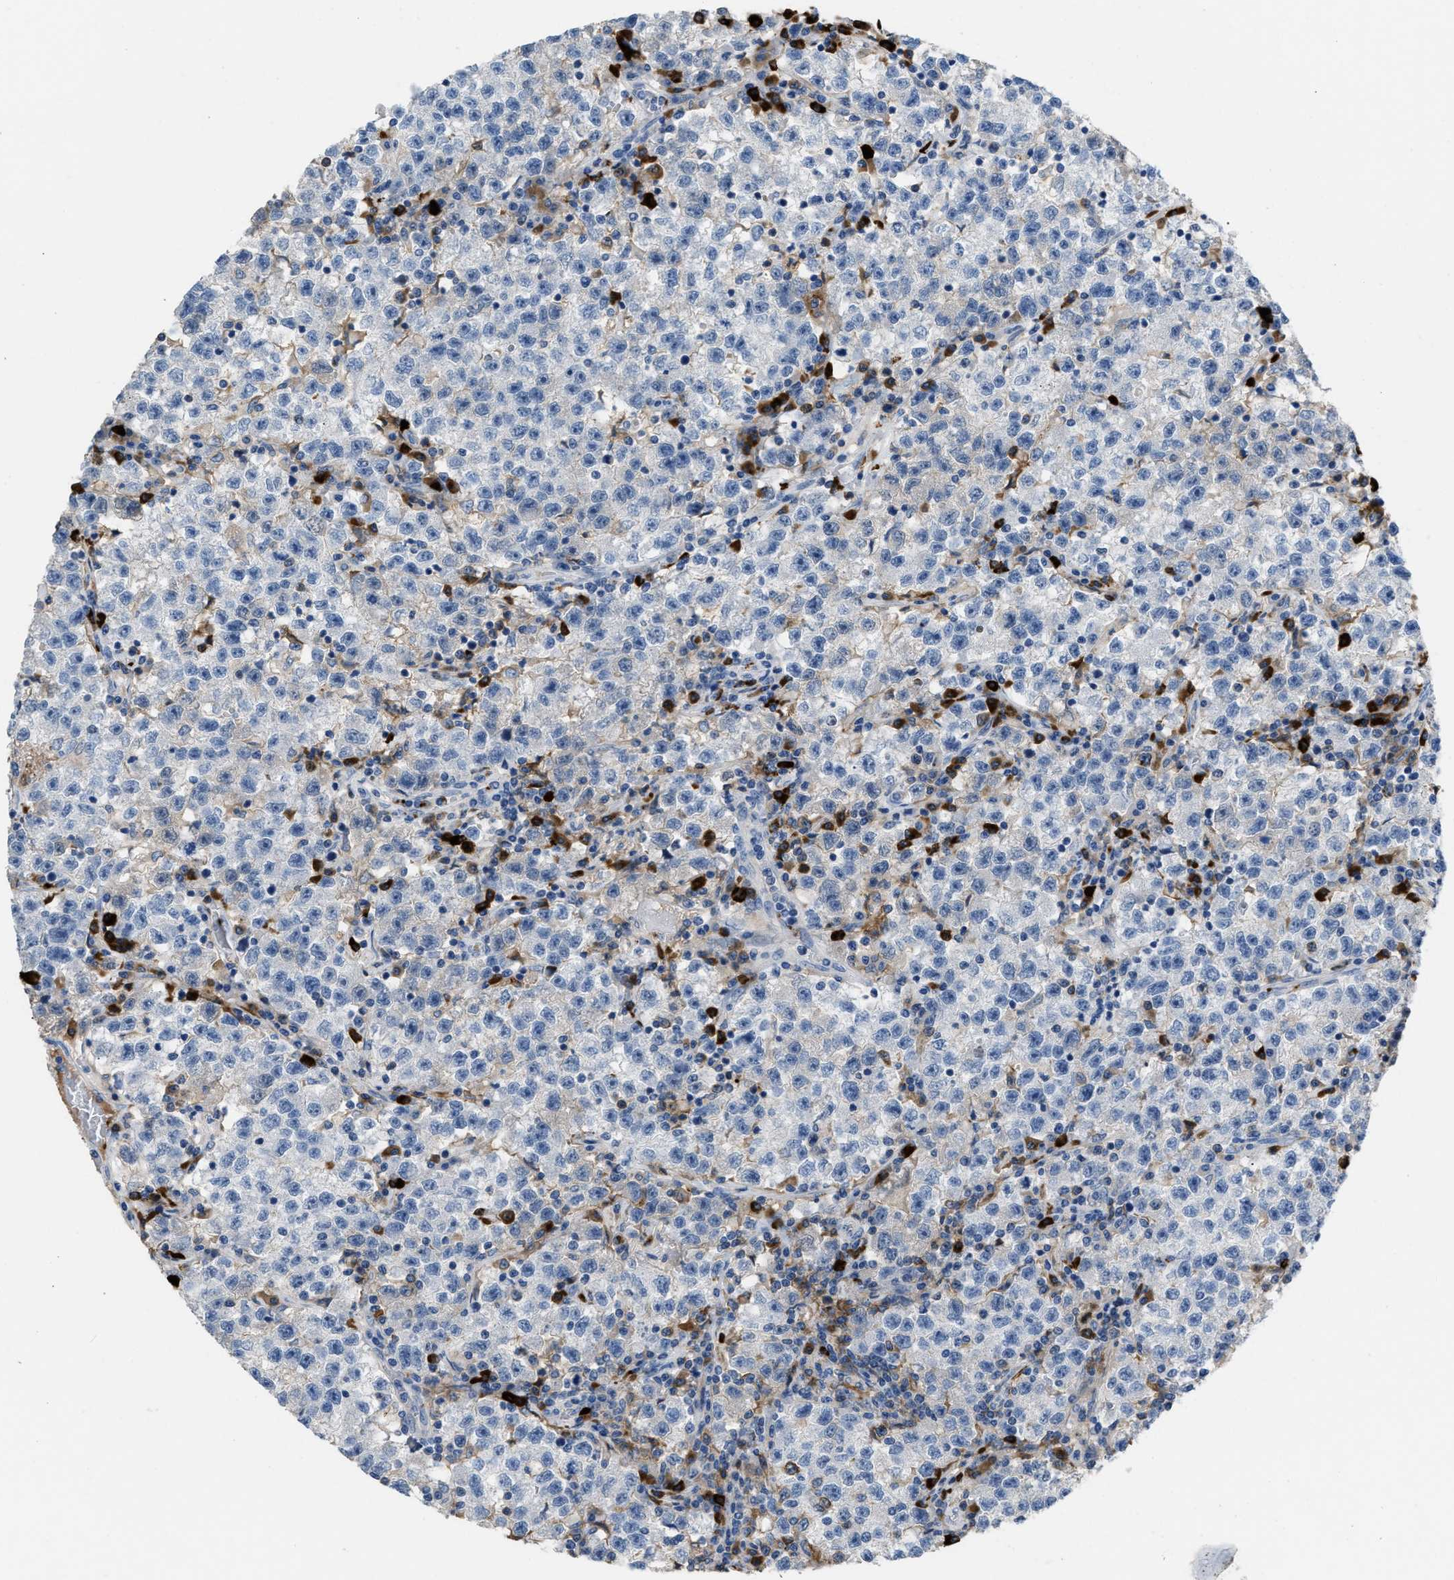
{"staining": {"intensity": "negative", "quantity": "none", "location": "none"}, "tissue": "testis cancer", "cell_type": "Tumor cells", "image_type": "cancer", "snomed": [{"axis": "morphology", "description": "Seminoma, NOS"}, {"axis": "topography", "description": "Testis"}], "caption": "This is an immunohistochemistry micrograph of human testis cancer (seminoma). There is no expression in tumor cells.", "gene": "FGF18", "patient": {"sex": "male", "age": 22}}